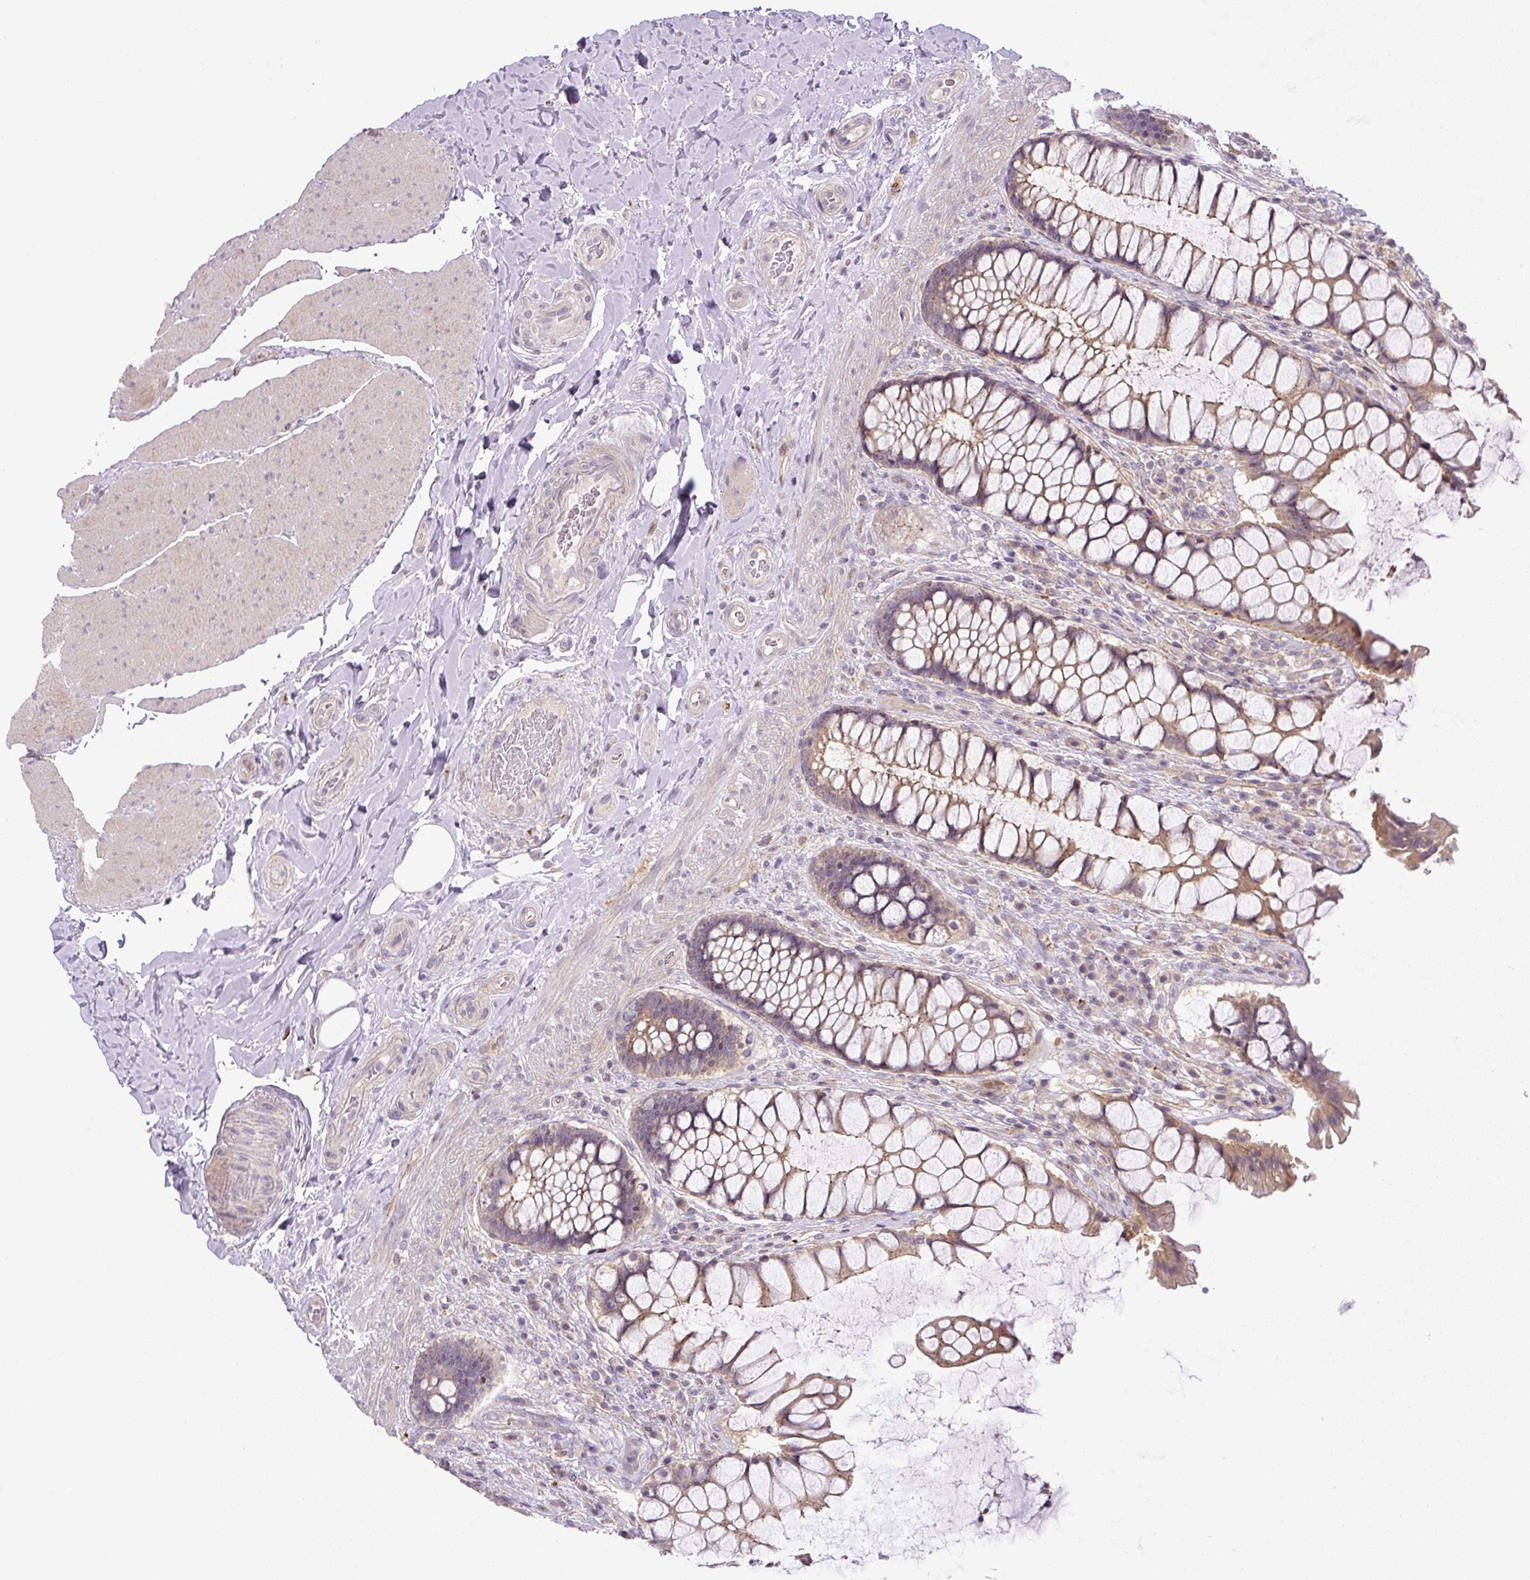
{"staining": {"intensity": "moderate", "quantity": ">75%", "location": "cytoplasmic/membranous"}, "tissue": "rectum", "cell_type": "Glandular cells", "image_type": "normal", "snomed": [{"axis": "morphology", "description": "Normal tissue, NOS"}, {"axis": "topography", "description": "Rectum"}], "caption": "DAB immunohistochemical staining of benign human rectum displays moderate cytoplasmic/membranous protein positivity in approximately >75% of glandular cells. (Stains: DAB in brown, nuclei in blue, Microscopy: brightfield microscopy at high magnification).", "gene": "UBL3", "patient": {"sex": "female", "age": 58}}